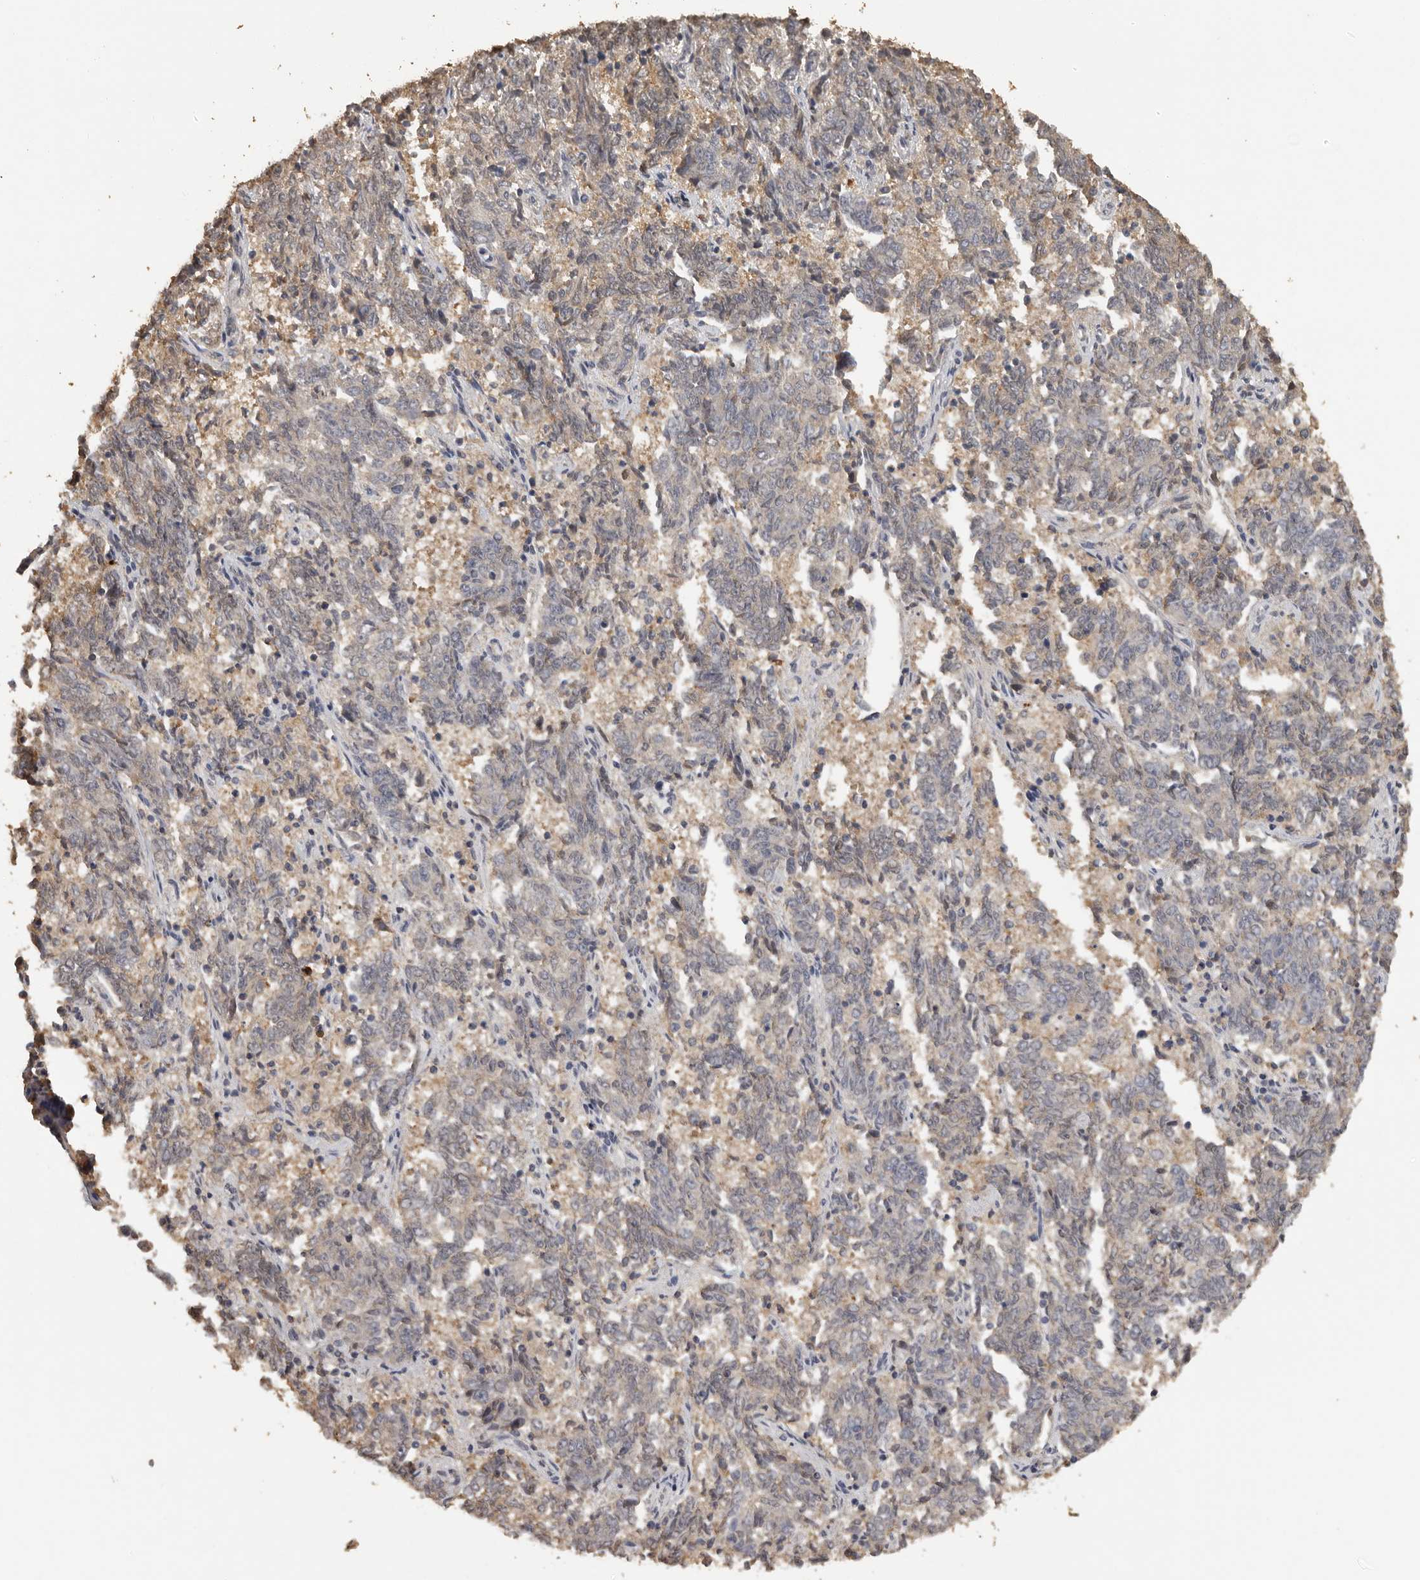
{"staining": {"intensity": "weak", "quantity": "25%-75%", "location": "cytoplasmic/membranous"}, "tissue": "endometrial cancer", "cell_type": "Tumor cells", "image_type": "cancer", "snomed": [{"axis": "morphology", "description": "Adenocarcinoma, NOS"}, {"axis": "topography", "description": "Endometrium"}], "caption": "Weak cytoplasmic/membranous protein positivity is identified in approximately 25%-75% of tumor cells in endometrial cancer.", "gene": "KIF2B", "patient": {"sex": "female", "age": 80}}